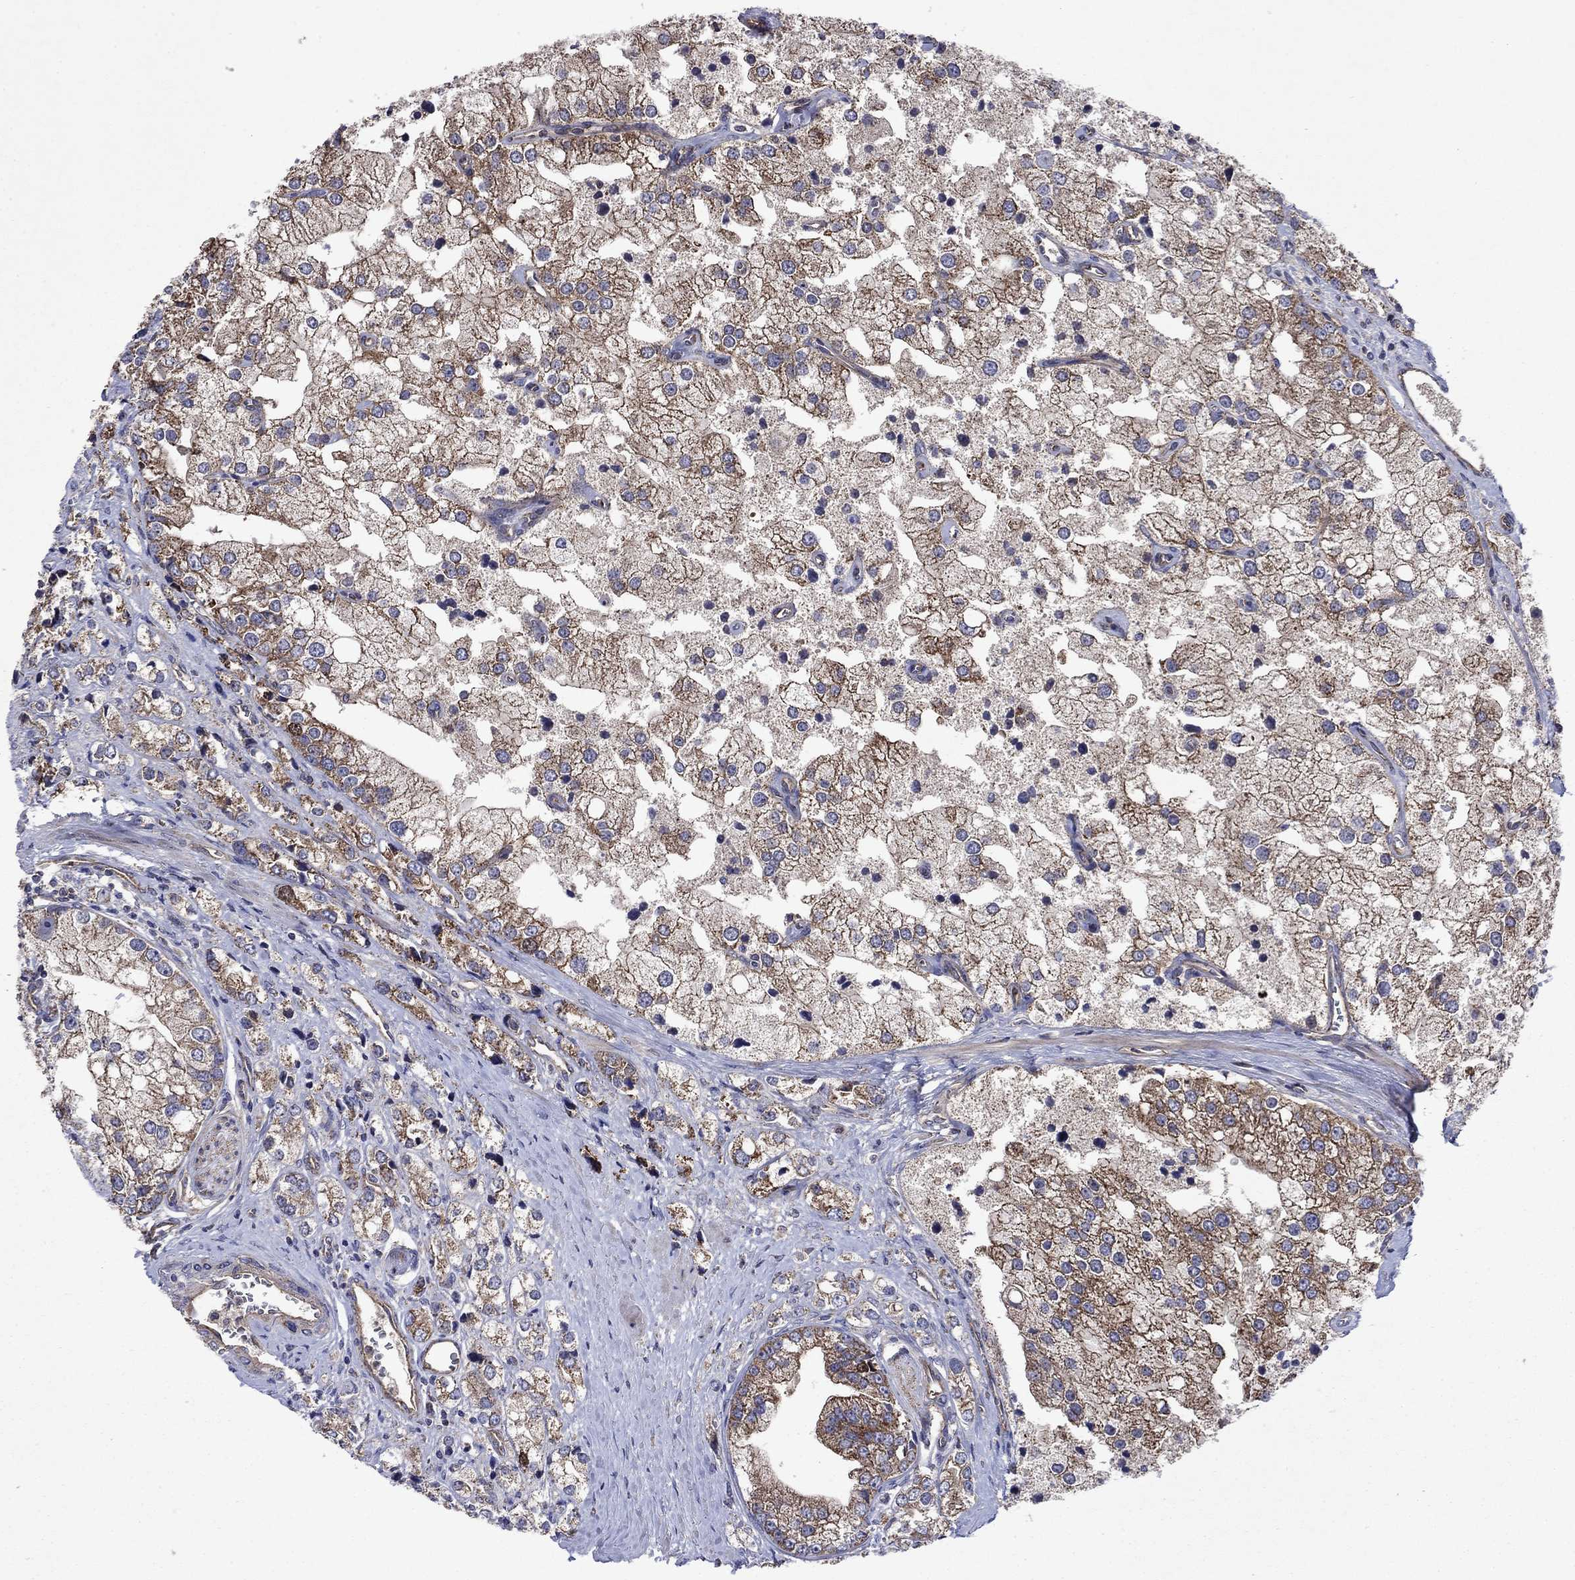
{"staining": {"intensity": "strong", "quantity": "<25%", "location": "cytoplasmic/membranous"}, "tissue": "prostate cancer", "cell_type": "Tumor cells", "image_type": "cancer", "snomed": [{"axis": "morphology", "description": "Adenocarcinoma, NOS"}, {"axis": "topography", "description": "Prostate and seminal vesicle, NOS"}, {"axis": "topography", "description": "Prostate"}], "caption": "Immunohistochemistry (IHC) histopathology image of prostate cancer stained for a protein (brown), which exhibits medium levels of strong cytoplasmic/membranous positivity in about <25% of tumor cells.", "gene": "KIF22", "patient": {"sex": "male", "age": 79}}